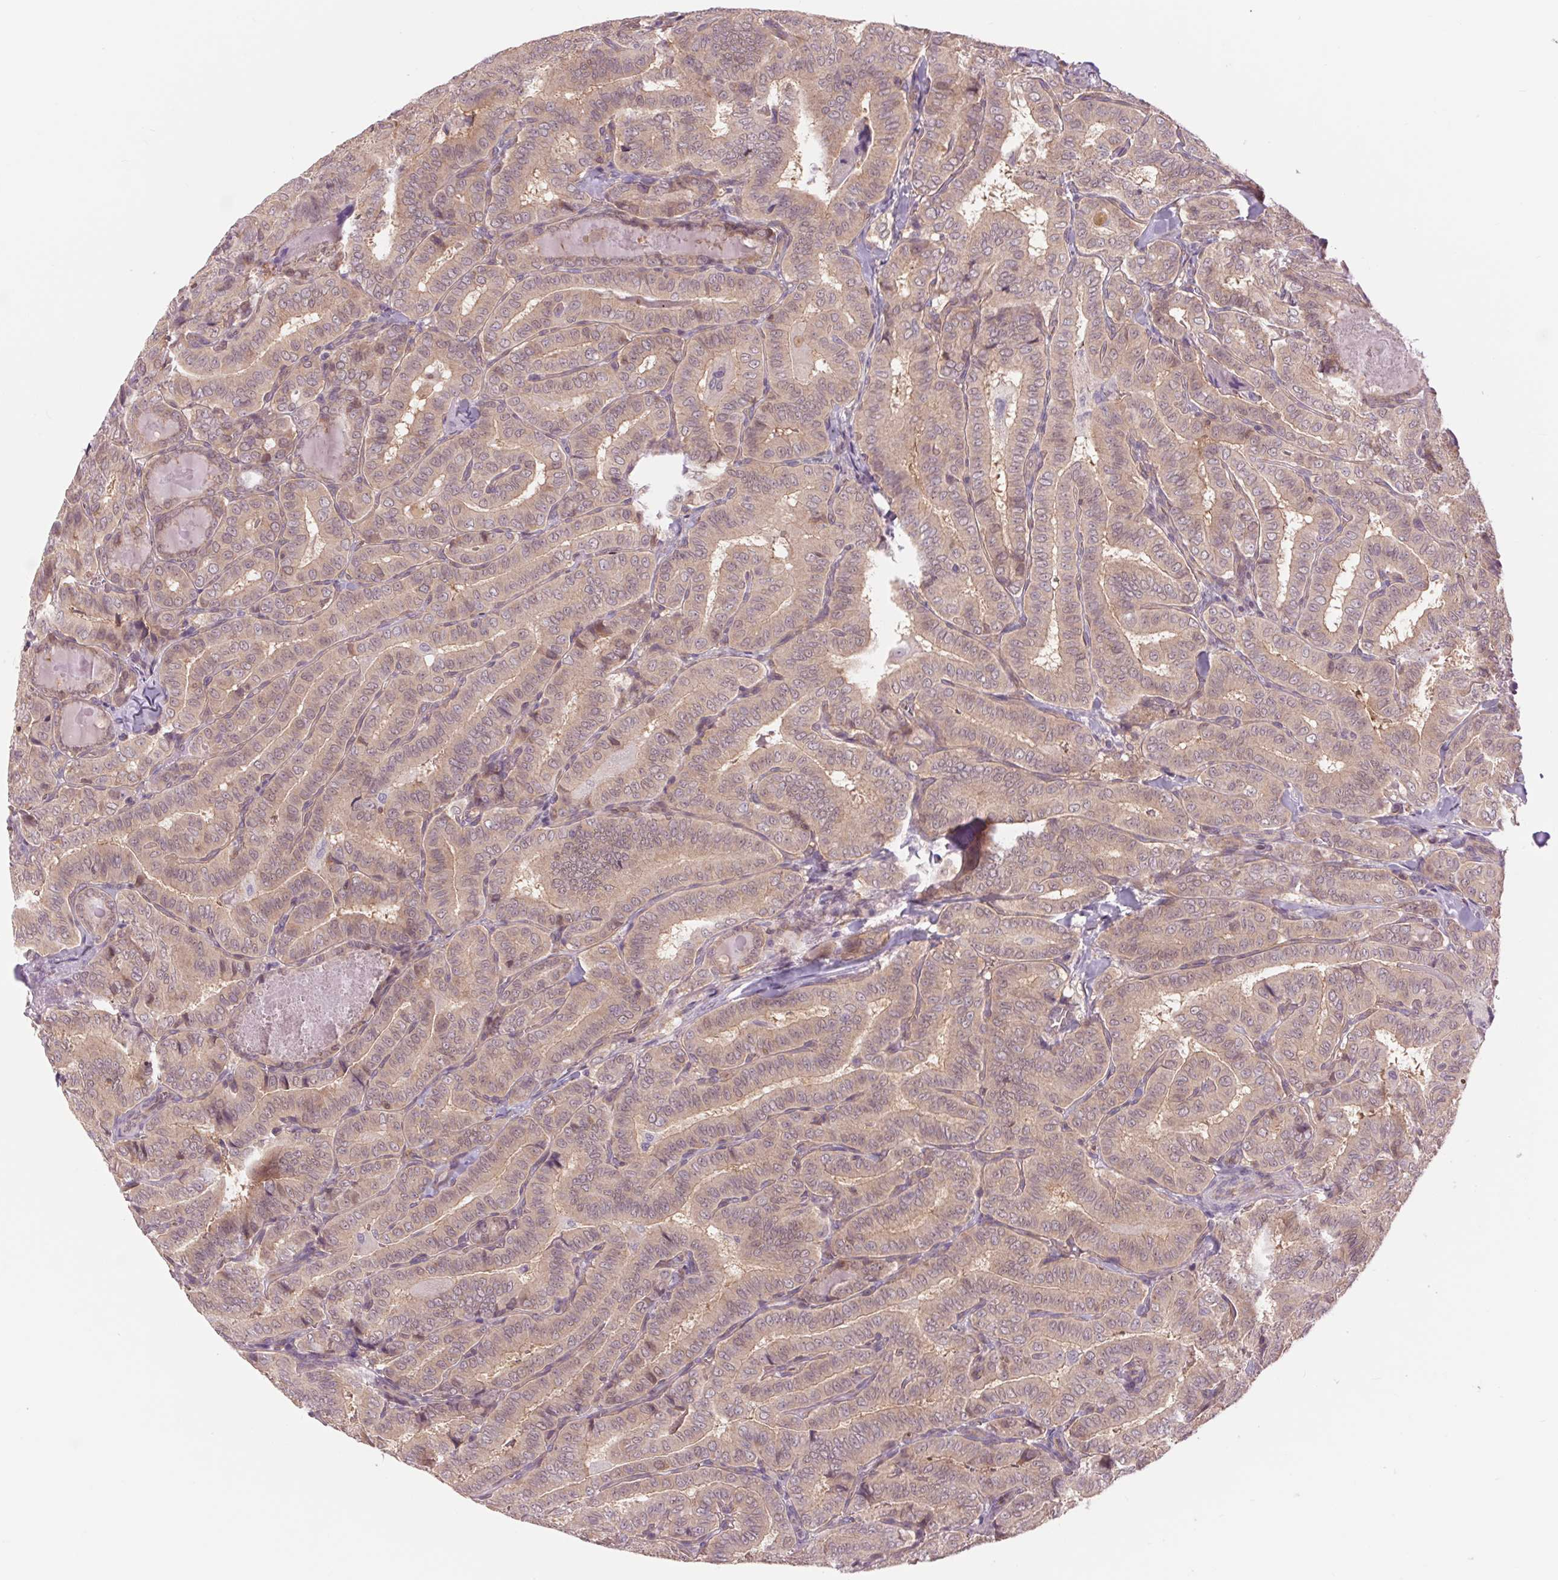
{"staining": {"intensity": "weak", "quantity": ">75%", "location": "cytoplasmic/membranous"}, "tissue": "thyroid cancer", "cell_type": "Tumor cells", "image_type": "cancer", "snomed": [{"axis": "morphology", "description": "Papillary adenocarcinoma, NOS"}, {"axis": "morphology", "description": "Papillary adenoma metastatic"}, {"axis": "topography", "description": "Thyroid gland"}], "caption": "DAB (3,3'-diaminobenzidine) immunohistochemical staining of human thyroid cancer (papillary adenocarcinoma) exhibits weak cytoplasmic/membranous protein expression in approximately >75% of tumor cells.", "gene": "SH3RF2", "patient": {"sex": "female", "age": 50}}